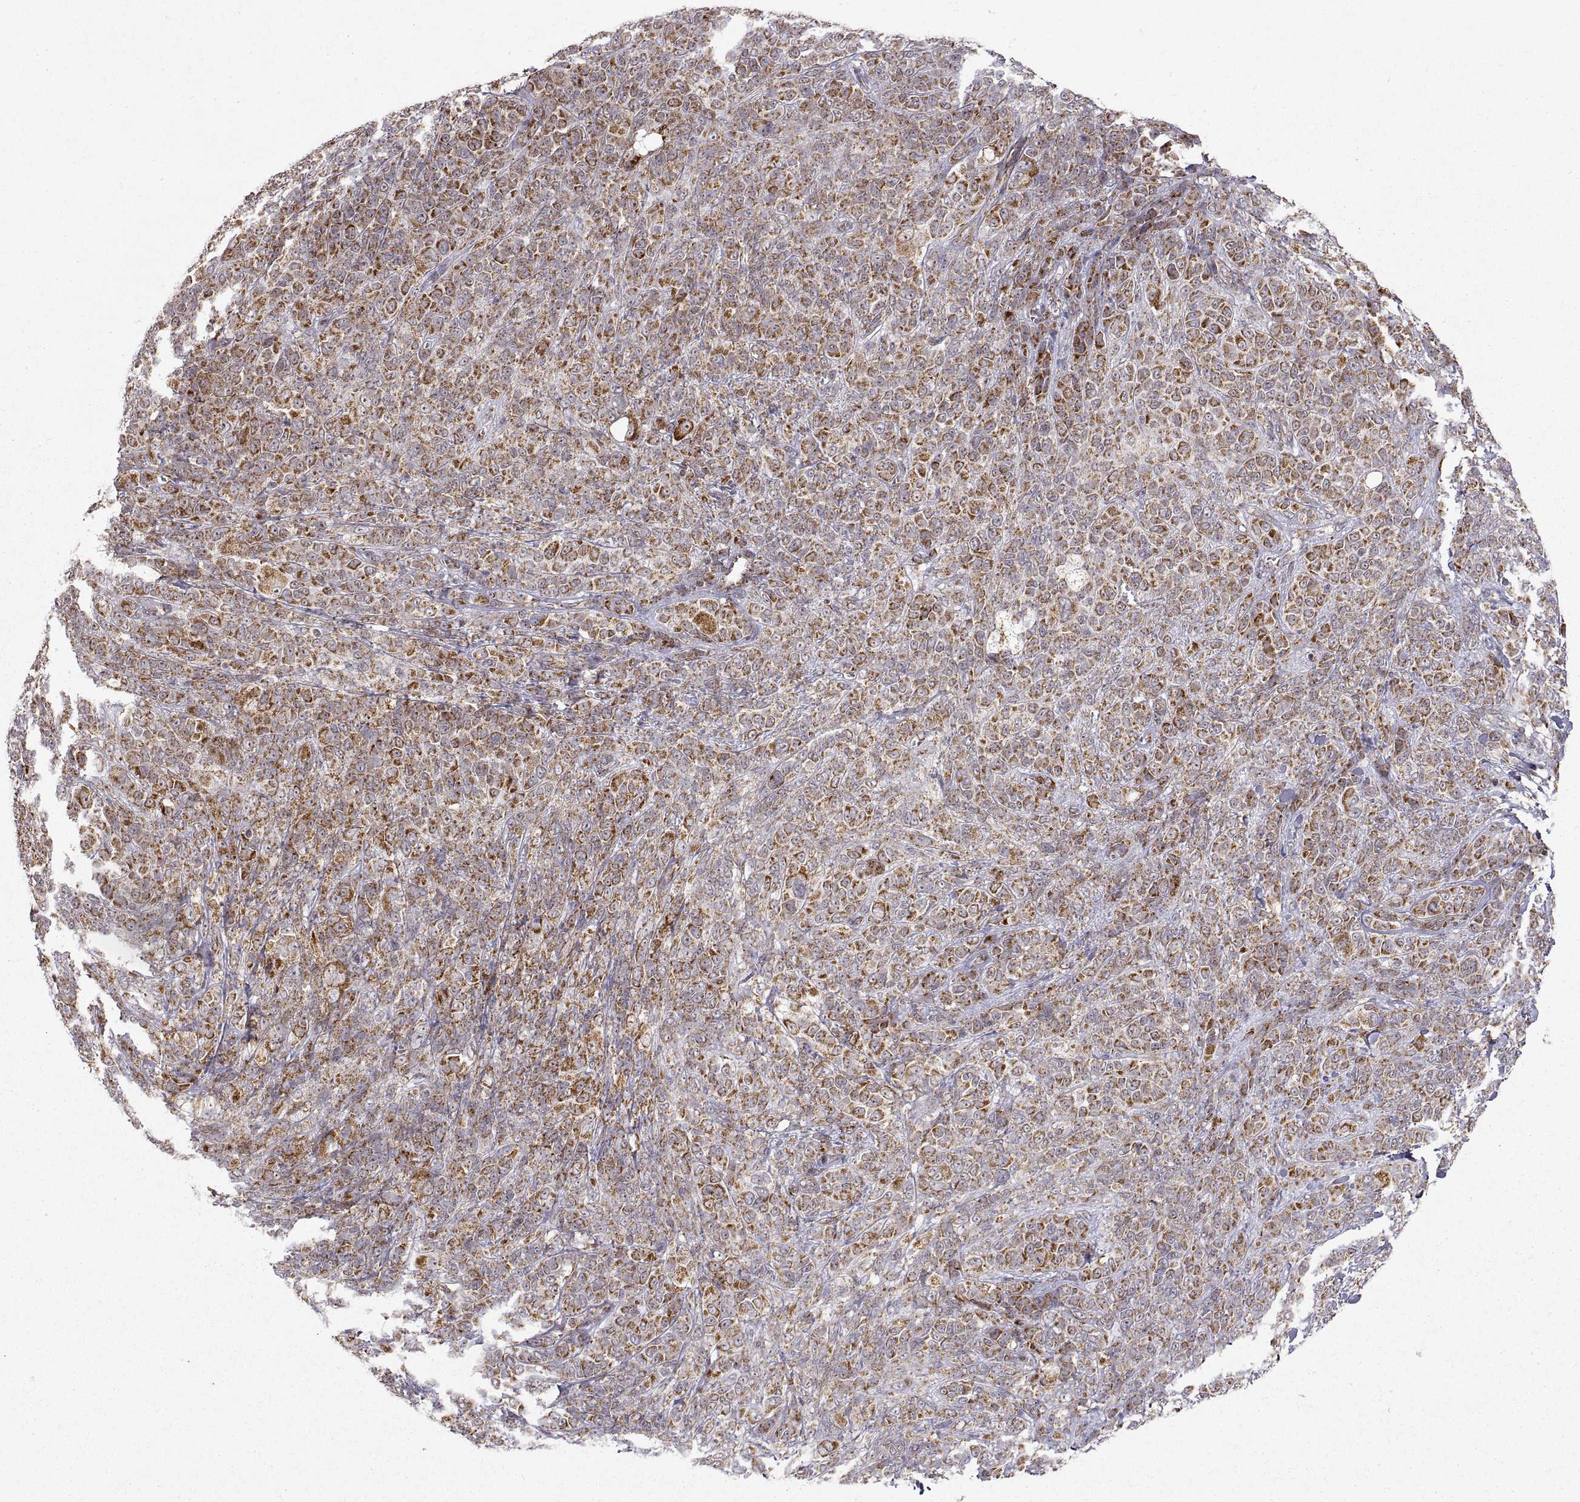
{"staining": {"intensity": "strong", "quantity": ">75%", "location": "cytoplasmic/membranous"}, "tissue": "melanoma", "cell_type": "Tumor cells", "image_type": "cancer", "snomed": [{"axis": "morphology", "description": "Malignant melanoma, NOS"}, {"axis": "topography", "description": "Skin"}], "caption": "An image of human malignant melanoma stained for a protein reveals strong cytoplasmic/membranous brown staining in tumor cells.", "gene": "MANBAL", "patient": {"sex": "female", "age": 87}}